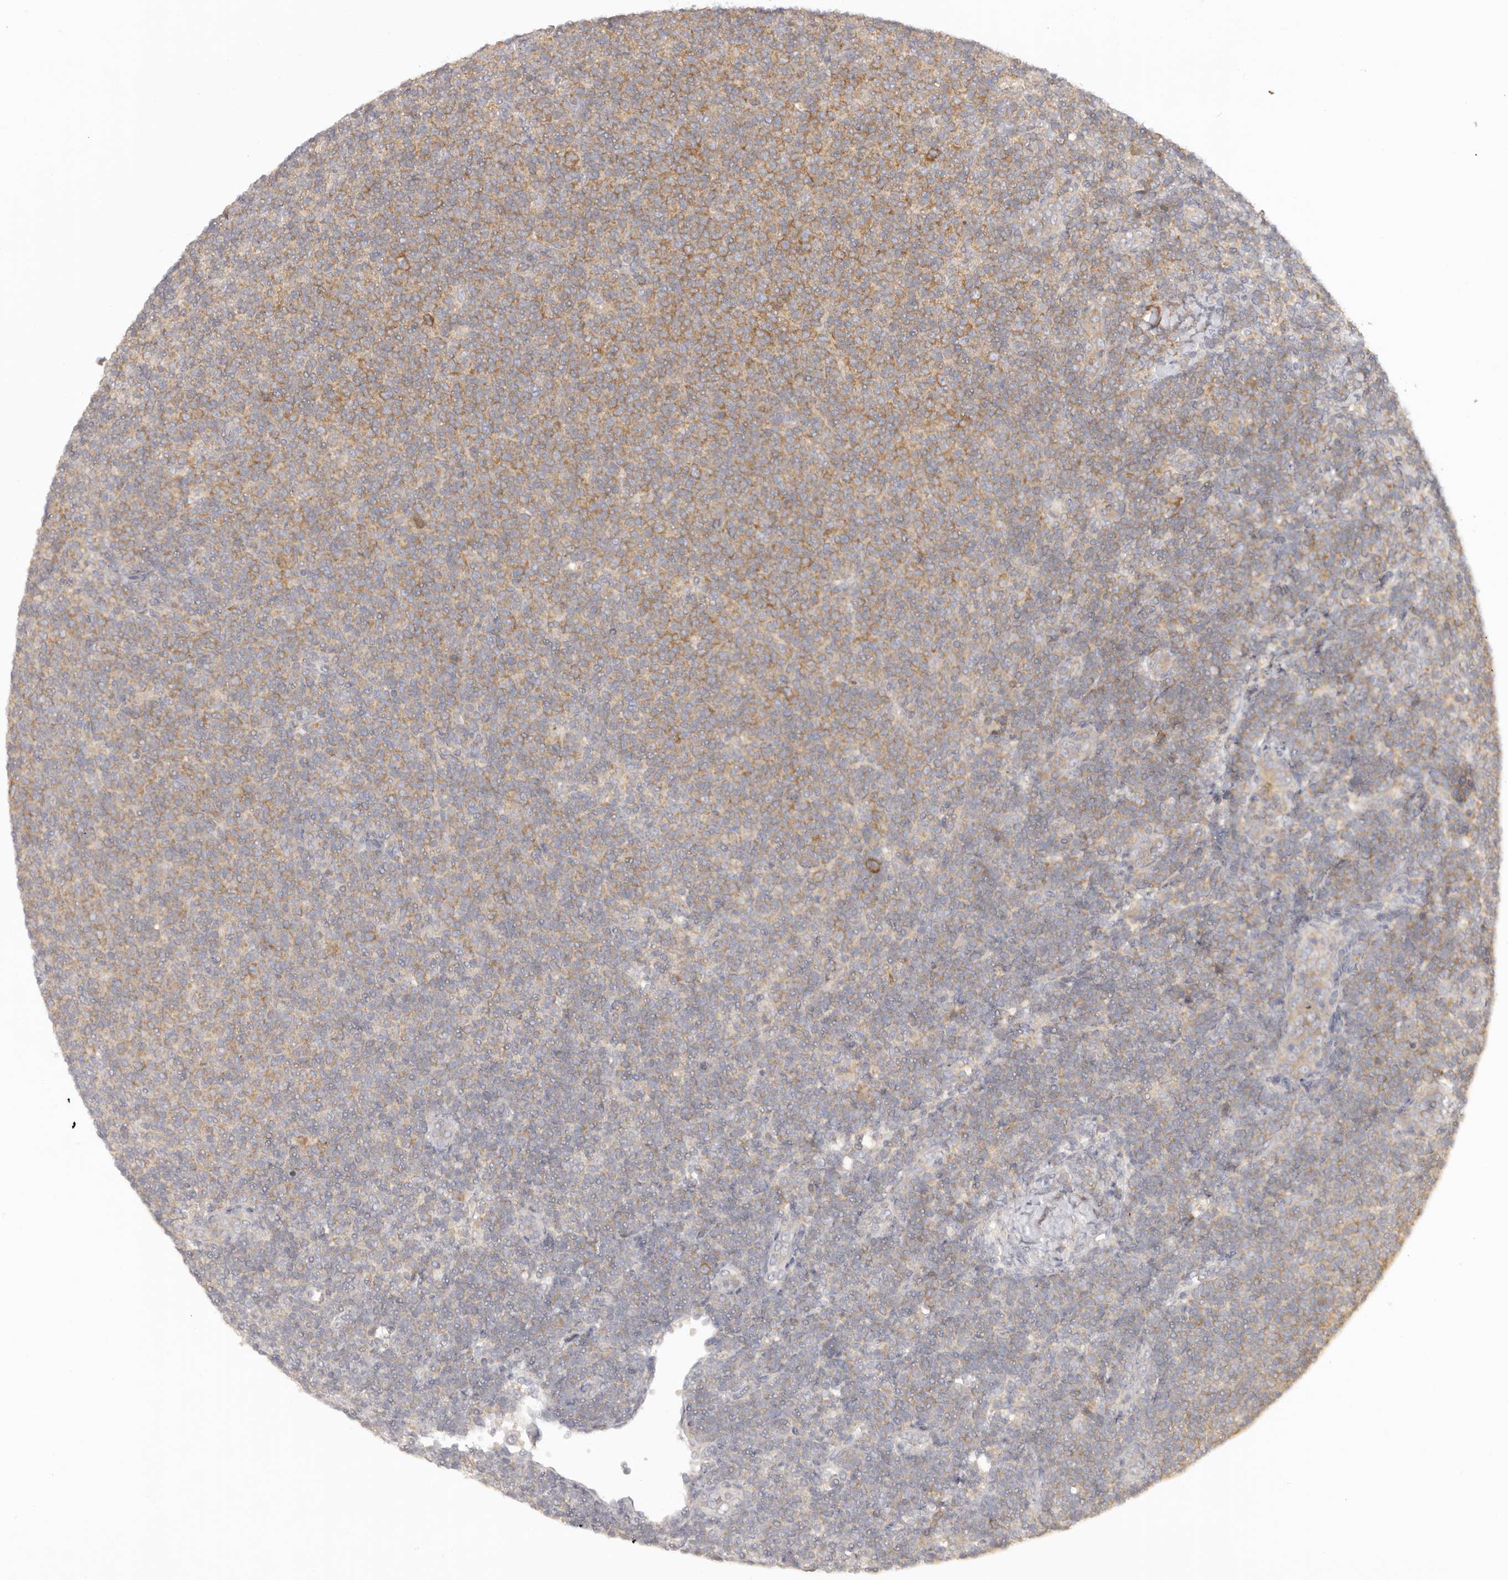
{"staining": {"intensity": "moderate", "quantity": "<25%", "location": "cytoplasmic/membranous"}, "tissue": "lymphoma", "cell_type": "Tumor cells", "image_type": "cancer", "snomed": [{"axis": "morphology", "description": "Malignant lymphoma, non-Hodgkin's type, Low grade"}, {"axis": "topography", "description": "Lymph node"}], "caption": "Immunohistochemical staining of human low-grade malignant lymphoma, non-Hodgkin's type exhibits low levels of moderate cytoplasmic/membranous protein positivity in about <25% of tumor cells.", "gene": "EEF1E1", "patient": {"sex": "male", "age": 66}}